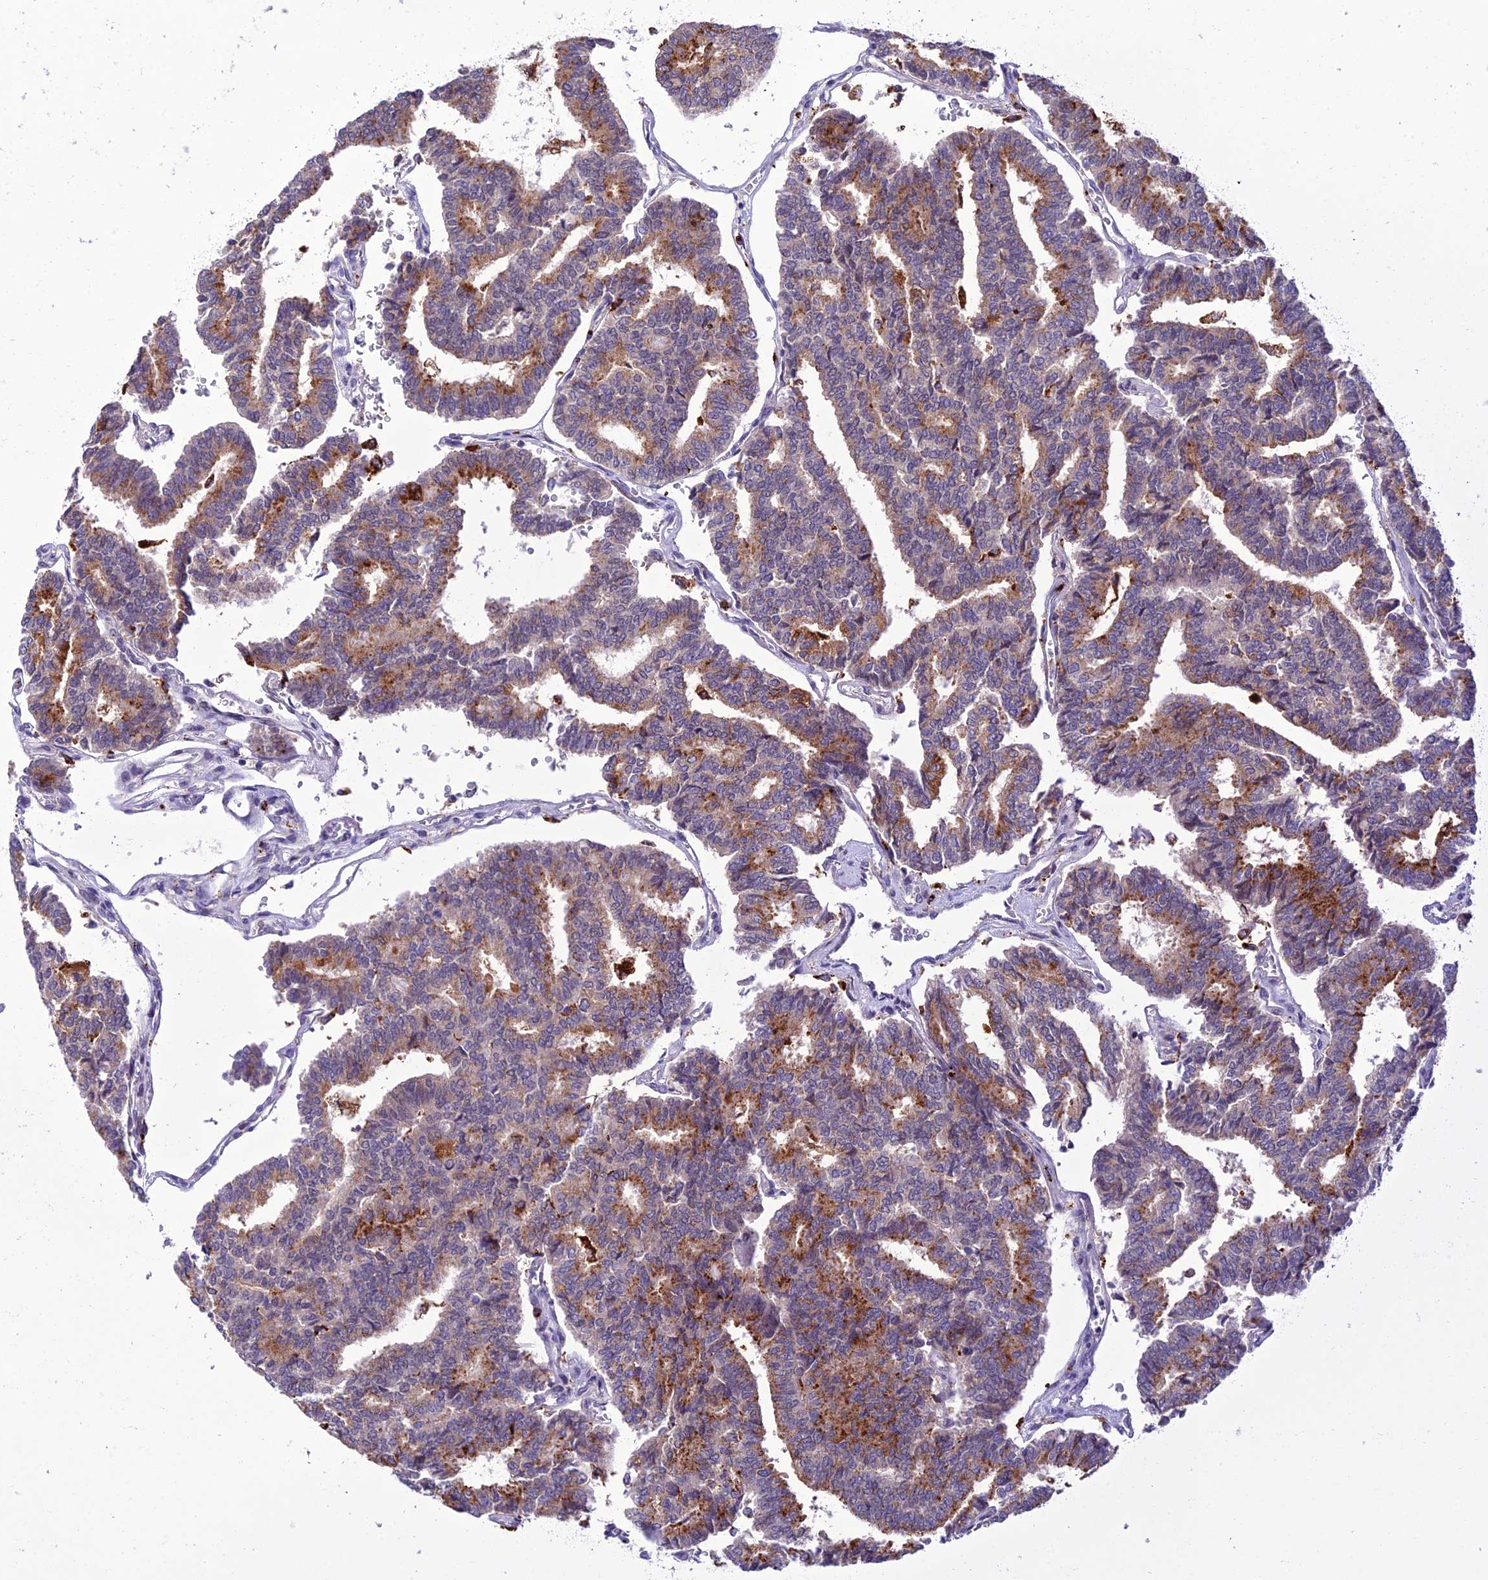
{"staining": {"intensity": "moderate", "quantity": ">75%", "location": "cytoplasmic/membranous"}, "tissue": "thyroid cancer", "cell_type": "Tumor cells", "image_type": "cancer", "snomed": [{"axis": "morphology", "description": "Papillary adenocarcinoma, NOS"}, {"axis": "topography", "description": "Thyroid gland"}], "caption": "IHC staining of thyroid cancer, which exhibits medium levels of moderate cytoplasmic/membranous positivity in approximately >75% of tumor cells indicating moderate cytoplasmic/membranous protein staining. The staining was performed using DAB (brown) for protein detection and nuclei were counterstained in hematoxylin (blue).", "gene": "HIC1", "patient": {"sex": "female", "age": 35}}